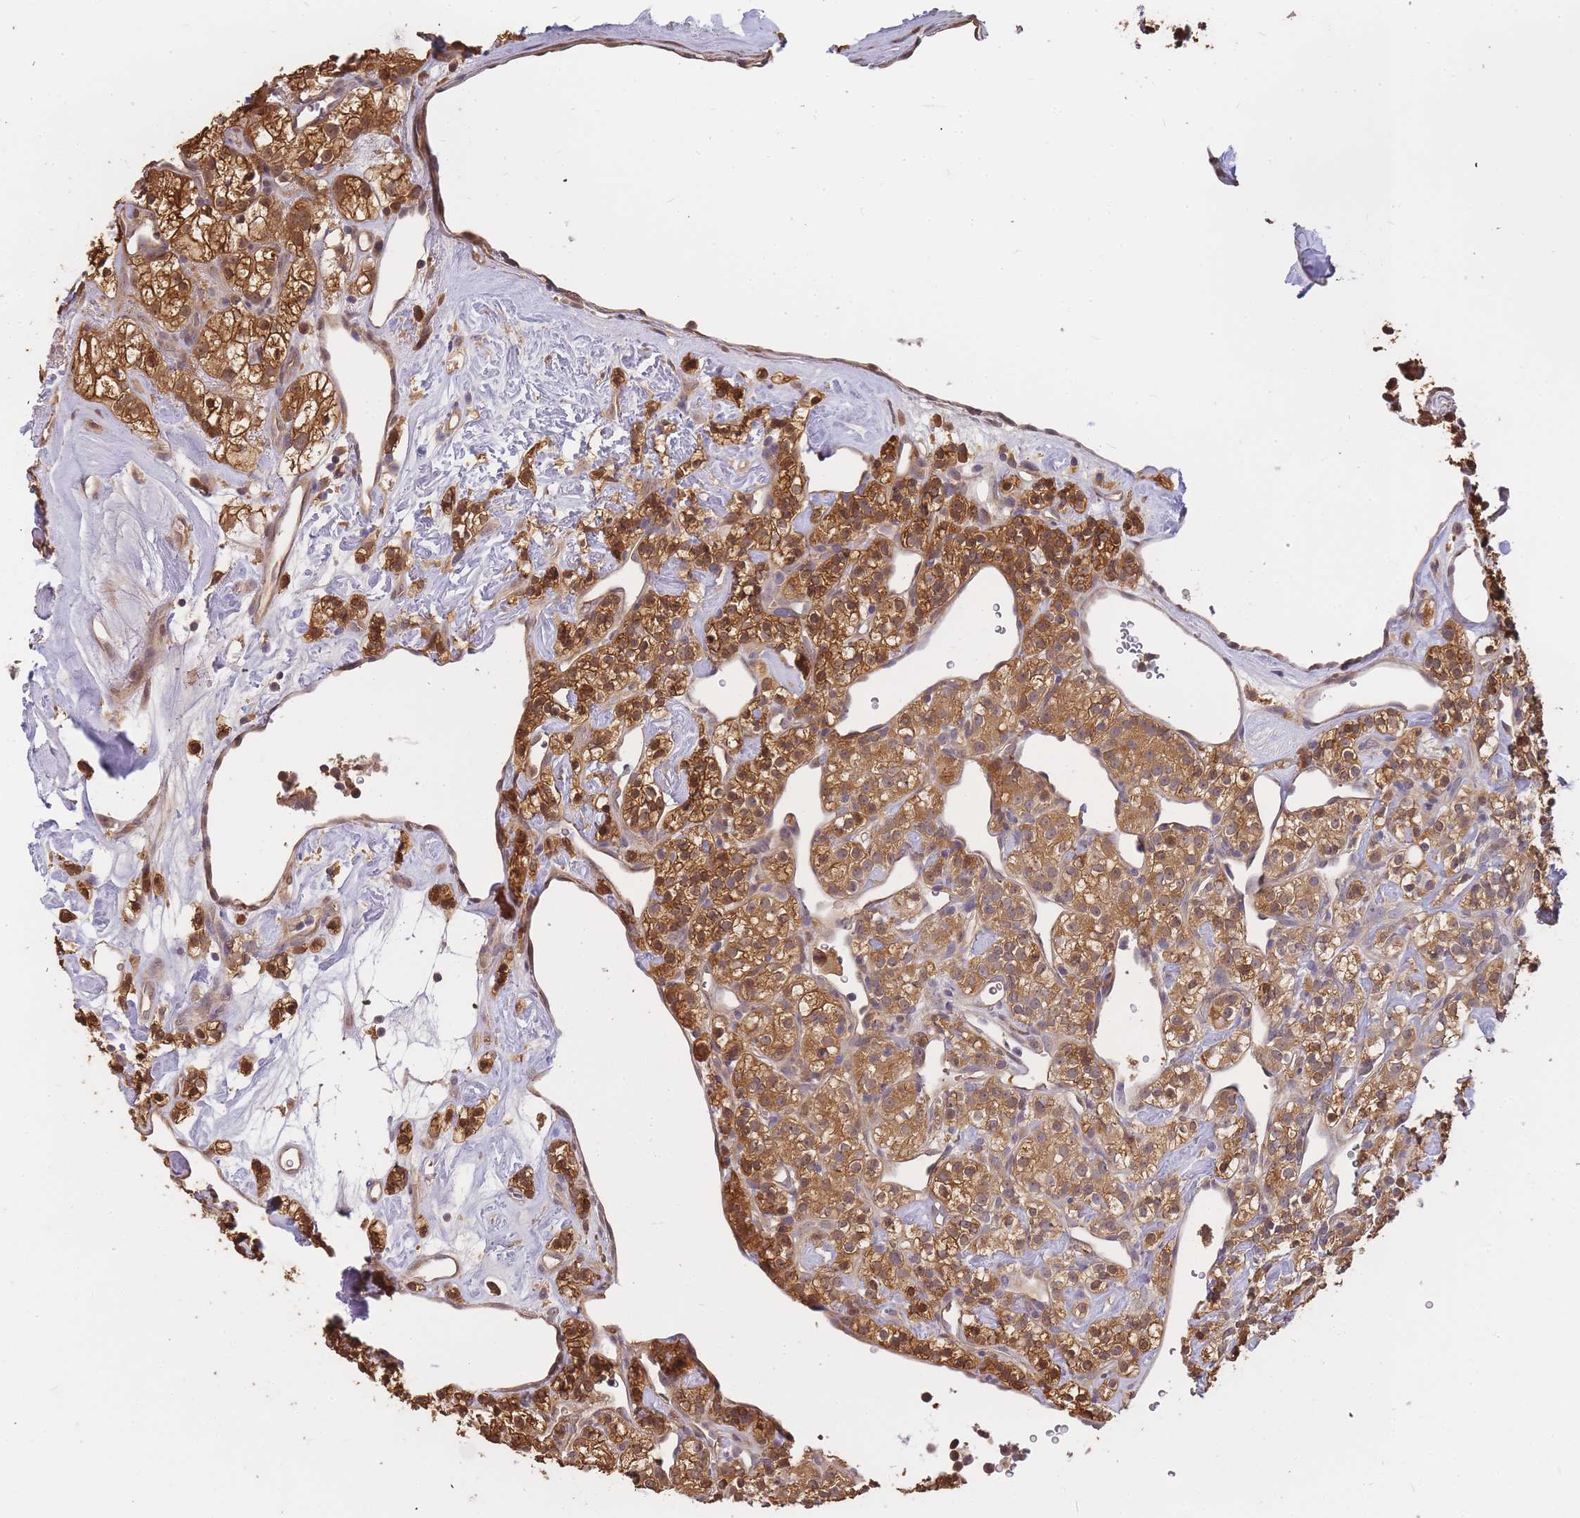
{"staining": {"intensity": "strong", "quantity": ">75%", "location": "cytoplasmic/membranous,nuclear"}, "tissue": "renal cancer", "cell_type": "Tumor cells", "image_type": "cancer", "snomed": [{"axis": "morphology", "description": "Adenocarcinoma, NOS"}, {"axis": "topography", "description": "Kidney"}], "caption": "A high amount of strong cytoplasmic/membranous and nuclear staining is identified in about >75% of tumor cells in renal cancer (adenocarcinoma) tissue.", "gene": "CDKN2AIPNL", "patient": {"sex": "male", "age": 77}}